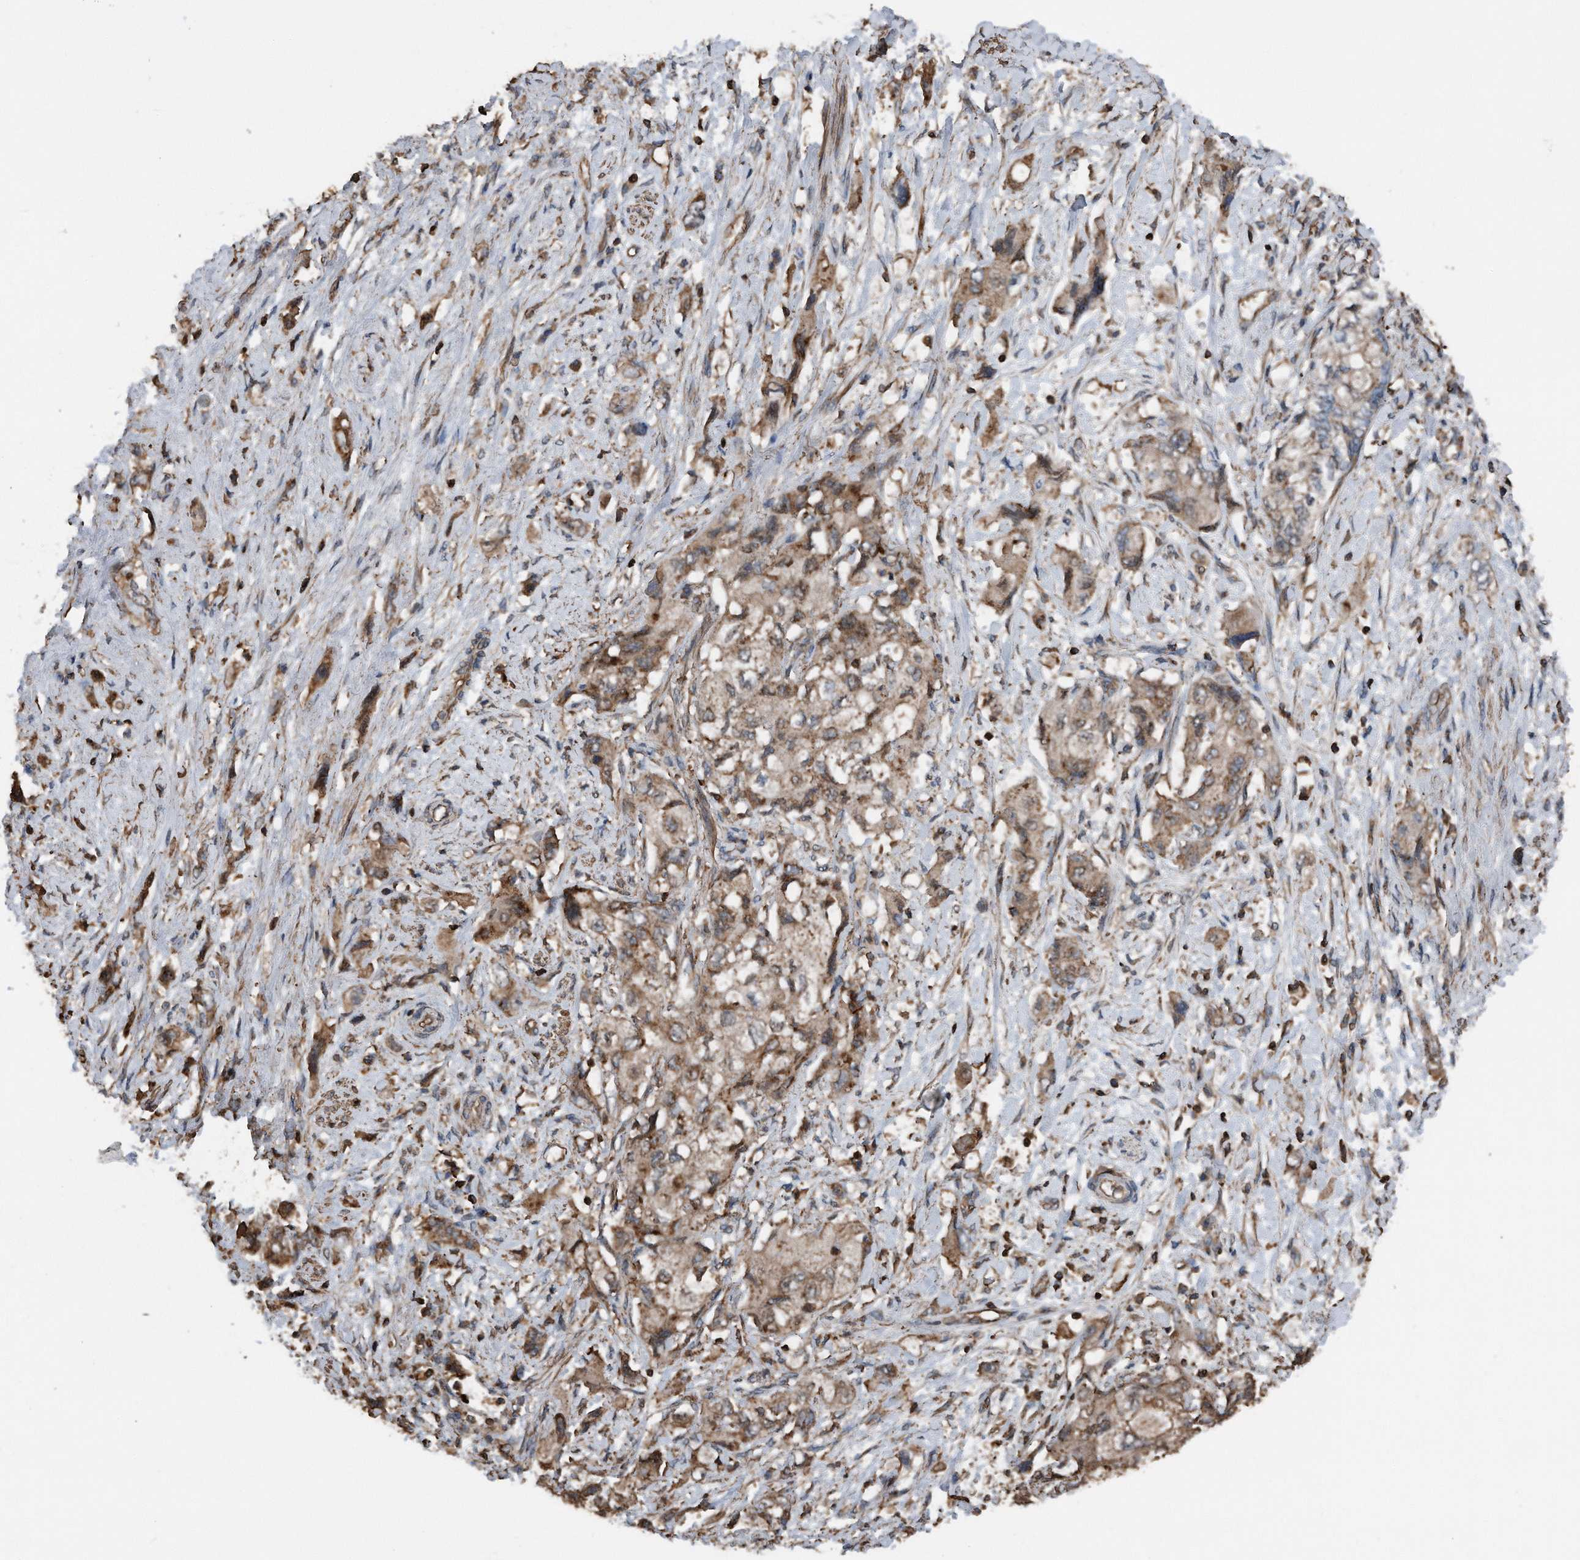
{"staining": {"intensity": "moderate", "quantity": ">75%", "location": "cytoplasmic/membranous"}, "tissue": "pancreatic cancer", "cell_type": "Tumor cells", "image_type": "cancer", "snomed": [{"axis": "morphology", "description": "Adenocarcinoma, NOS"}, {"axis": "topography", "description": "Pancreas"}], "caption": "Human adenocarcinoma (pancreatic) stained with a protein marker reveals moderate staining in tumor cells.", "gene": "RSPO3", "patient": {"sex": "female", "age": 73}}